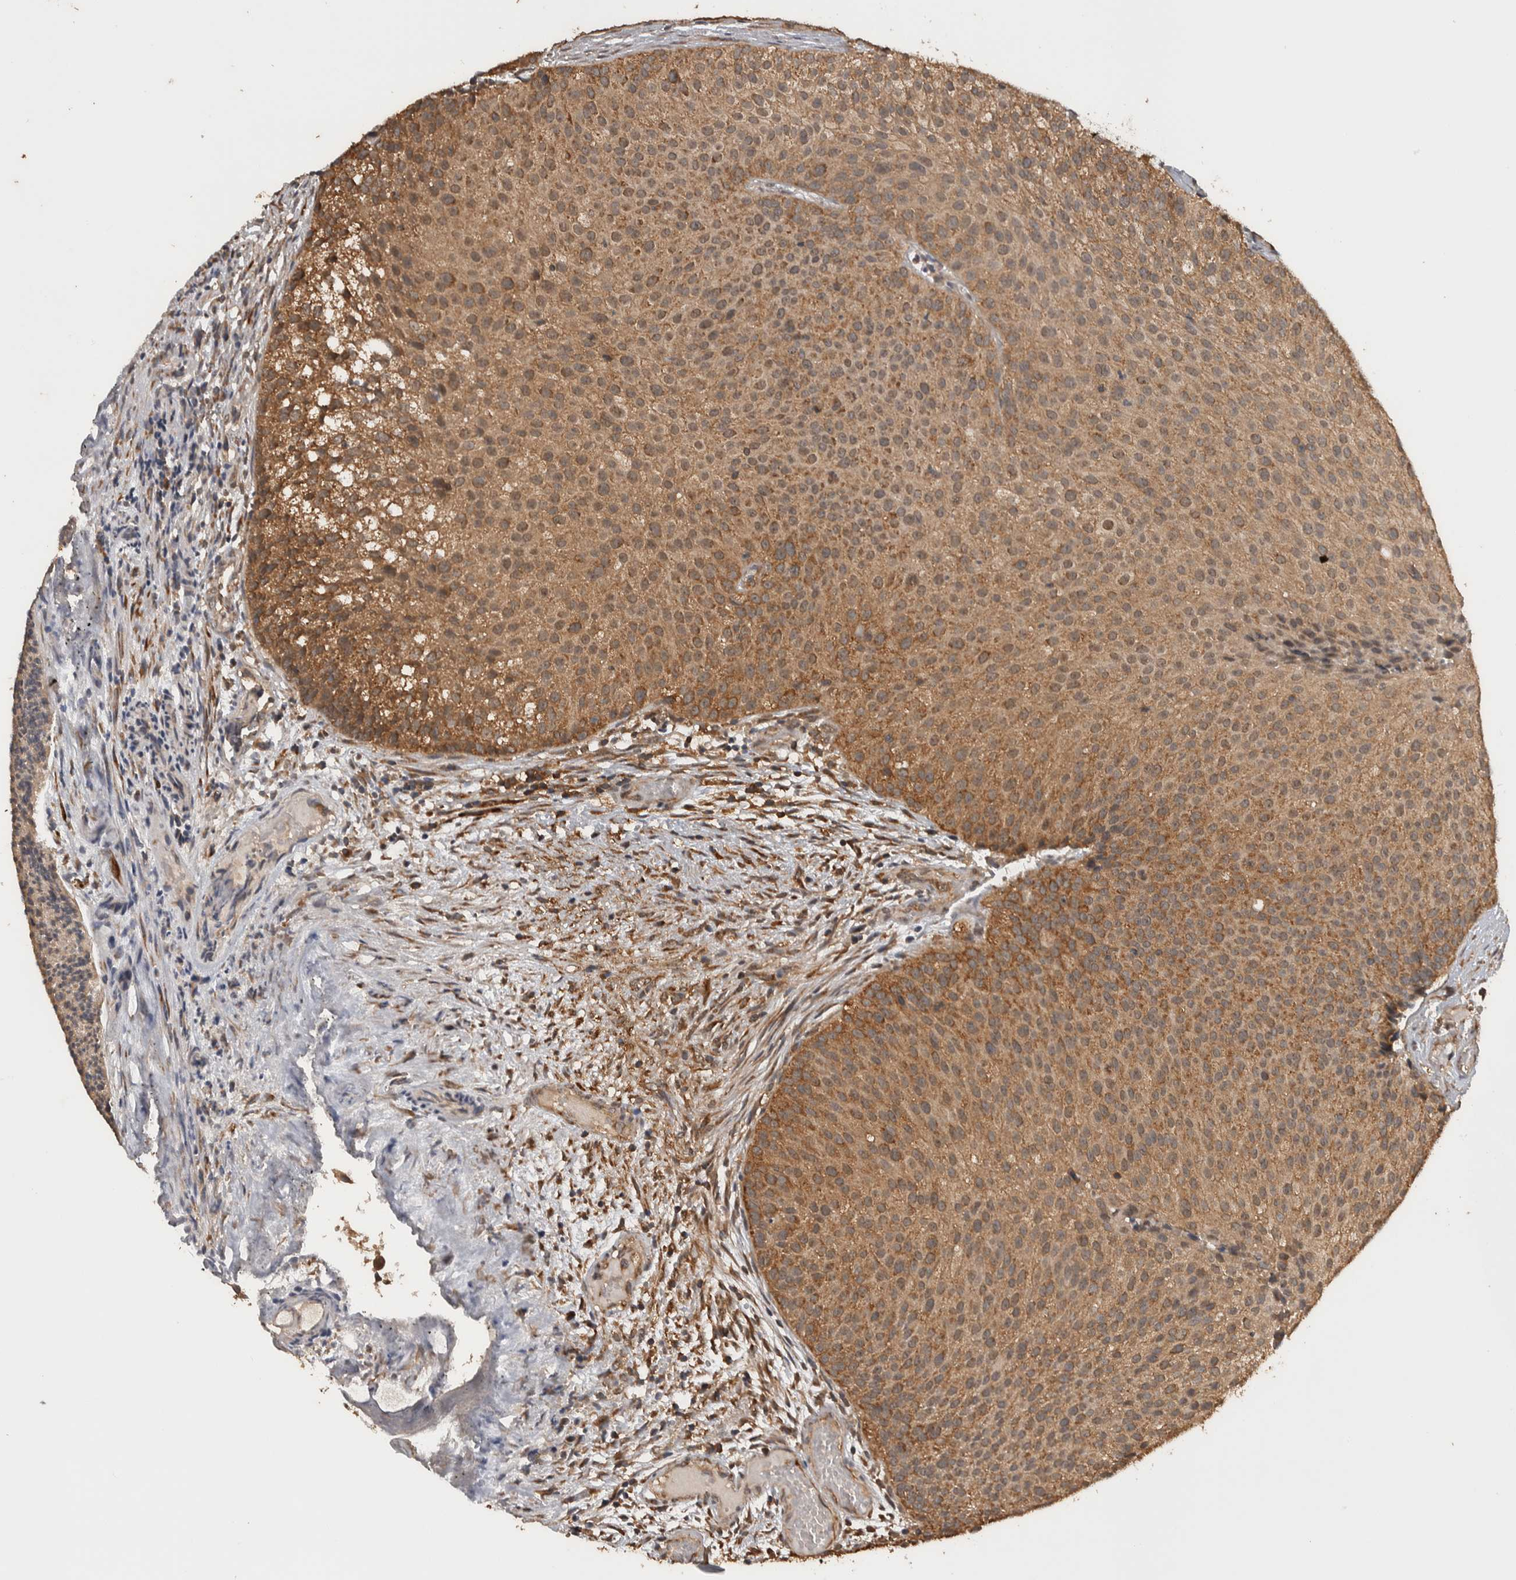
{"staining": {"intensity": "moderate", "quantity": ">75%", "location": "cytoplasmic/membranous"}, "tissue": "urothelial cancer", "cell_type": "Tumor cells", "image_type": "cancer", "snomed": [{"axis": "morphology", "description": "Urothelial carcinoma, Low grade"}, {"axis": "topography", "description": "Urinary bladder"}], "caption": "An immunohistochemistry (IHC) photomicrograph of tumor tissue is shown. Protein staining in brown labels moderate cytoplasmic/membranous positivity in low-grade urothelial carcinoma within tumor cells.", "gene": "DVL2", "patient": {"sex": "male", "age": 86}}